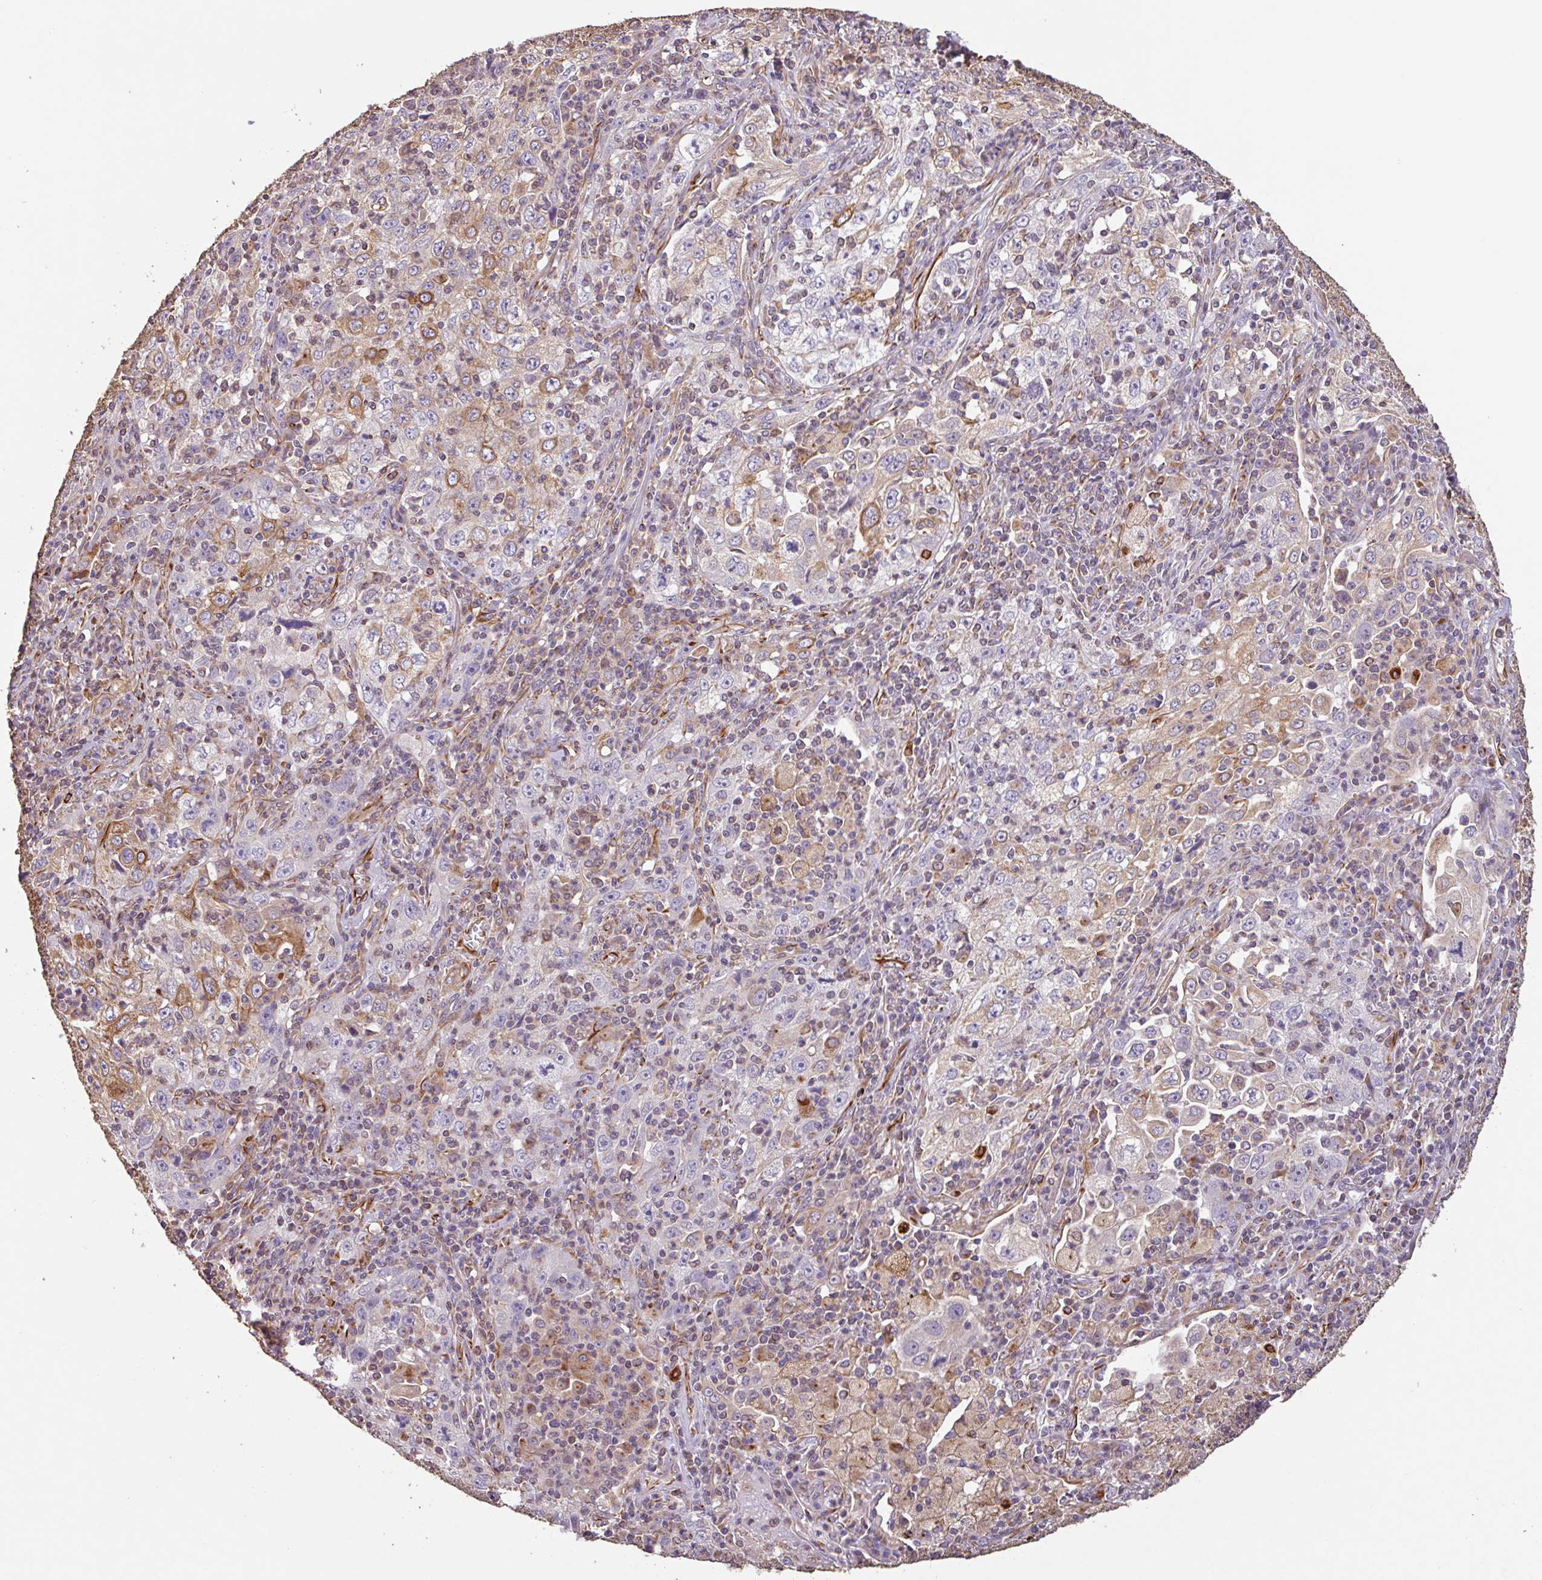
{"staining": {"intensity": "moderate", "quantity": "<25%", "location": "cytoplasmic/membranous"}, "tissue": "lung cancer", "cell_type": "Tumor cells", "image_type": "cancer", "snomed": [{"axis": "morphology", "description": "Squamous cell carcinoma, NOS"}, {"axis": "topography", "description": "Lung"}], "caption": "Immunohistochemistry (IHC) (DAB) staining of human lung cancer shows moderate cytoplasmic/membranous protein positivity in about <25% of tumor cells. The staining is performed using DAB brown chromogen to label protein expression. The nuclei are counter-stained blue using hematoxylin.", "gene": "ZNF790", "patient": {"sex": "male", "age": 71}}